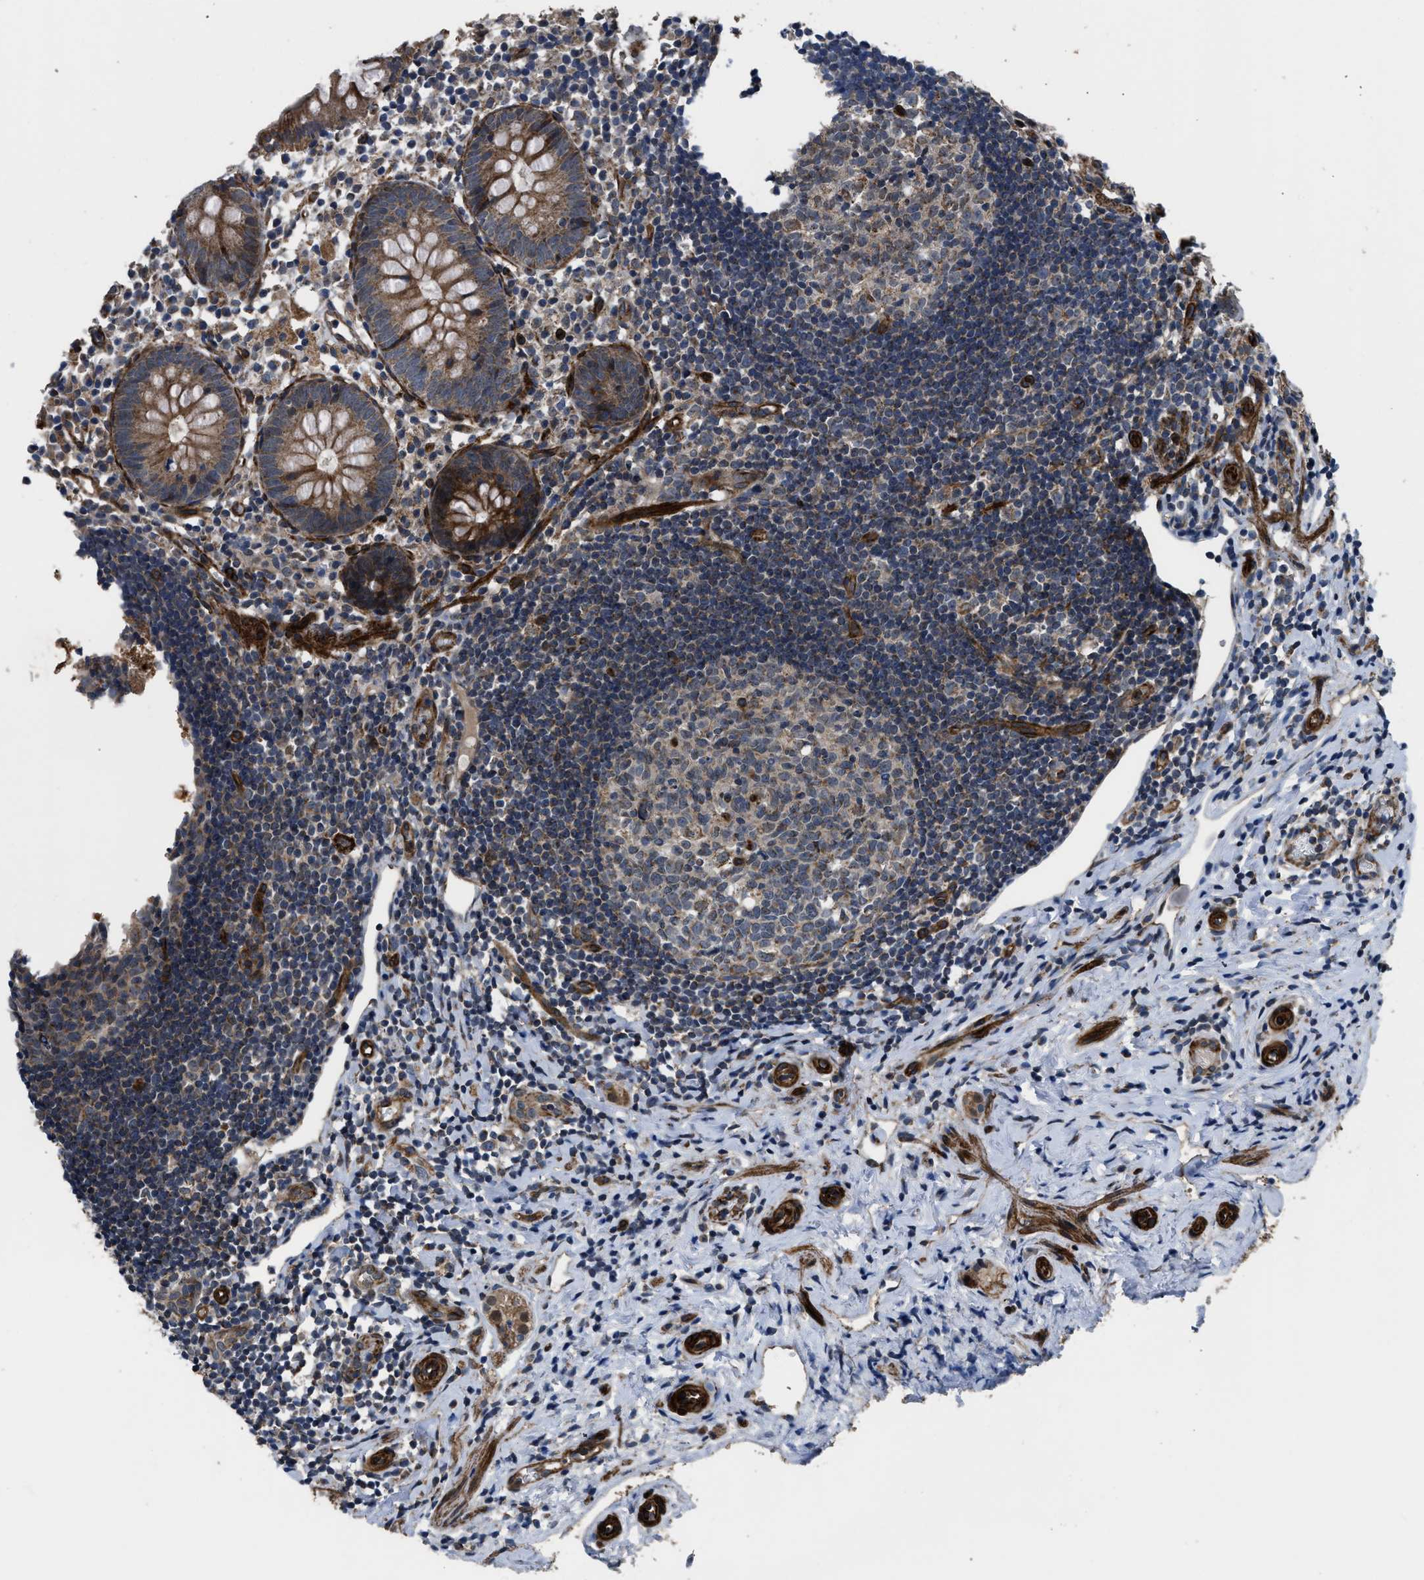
{"staining": {"intensity": "strong", "quantity": ">75%", "location": "cytoplasmic/membranous"}, "tissue": "appendix", "cell_type": "Glandular cells", "image_type": "normal", "snomed": [{"axis": "morphology", "description": "Normal tissue, NOS"}, {"axis": "topography", "description": "Appendix"}], "caption": "DAB immunohistochemical staining of benign appendix demonstrates strong cytoplasmic/membranous protein expression in about >75% of glandular cells.", "gene": "GSDME", "patient": {"sex": "female", "age": 20}}